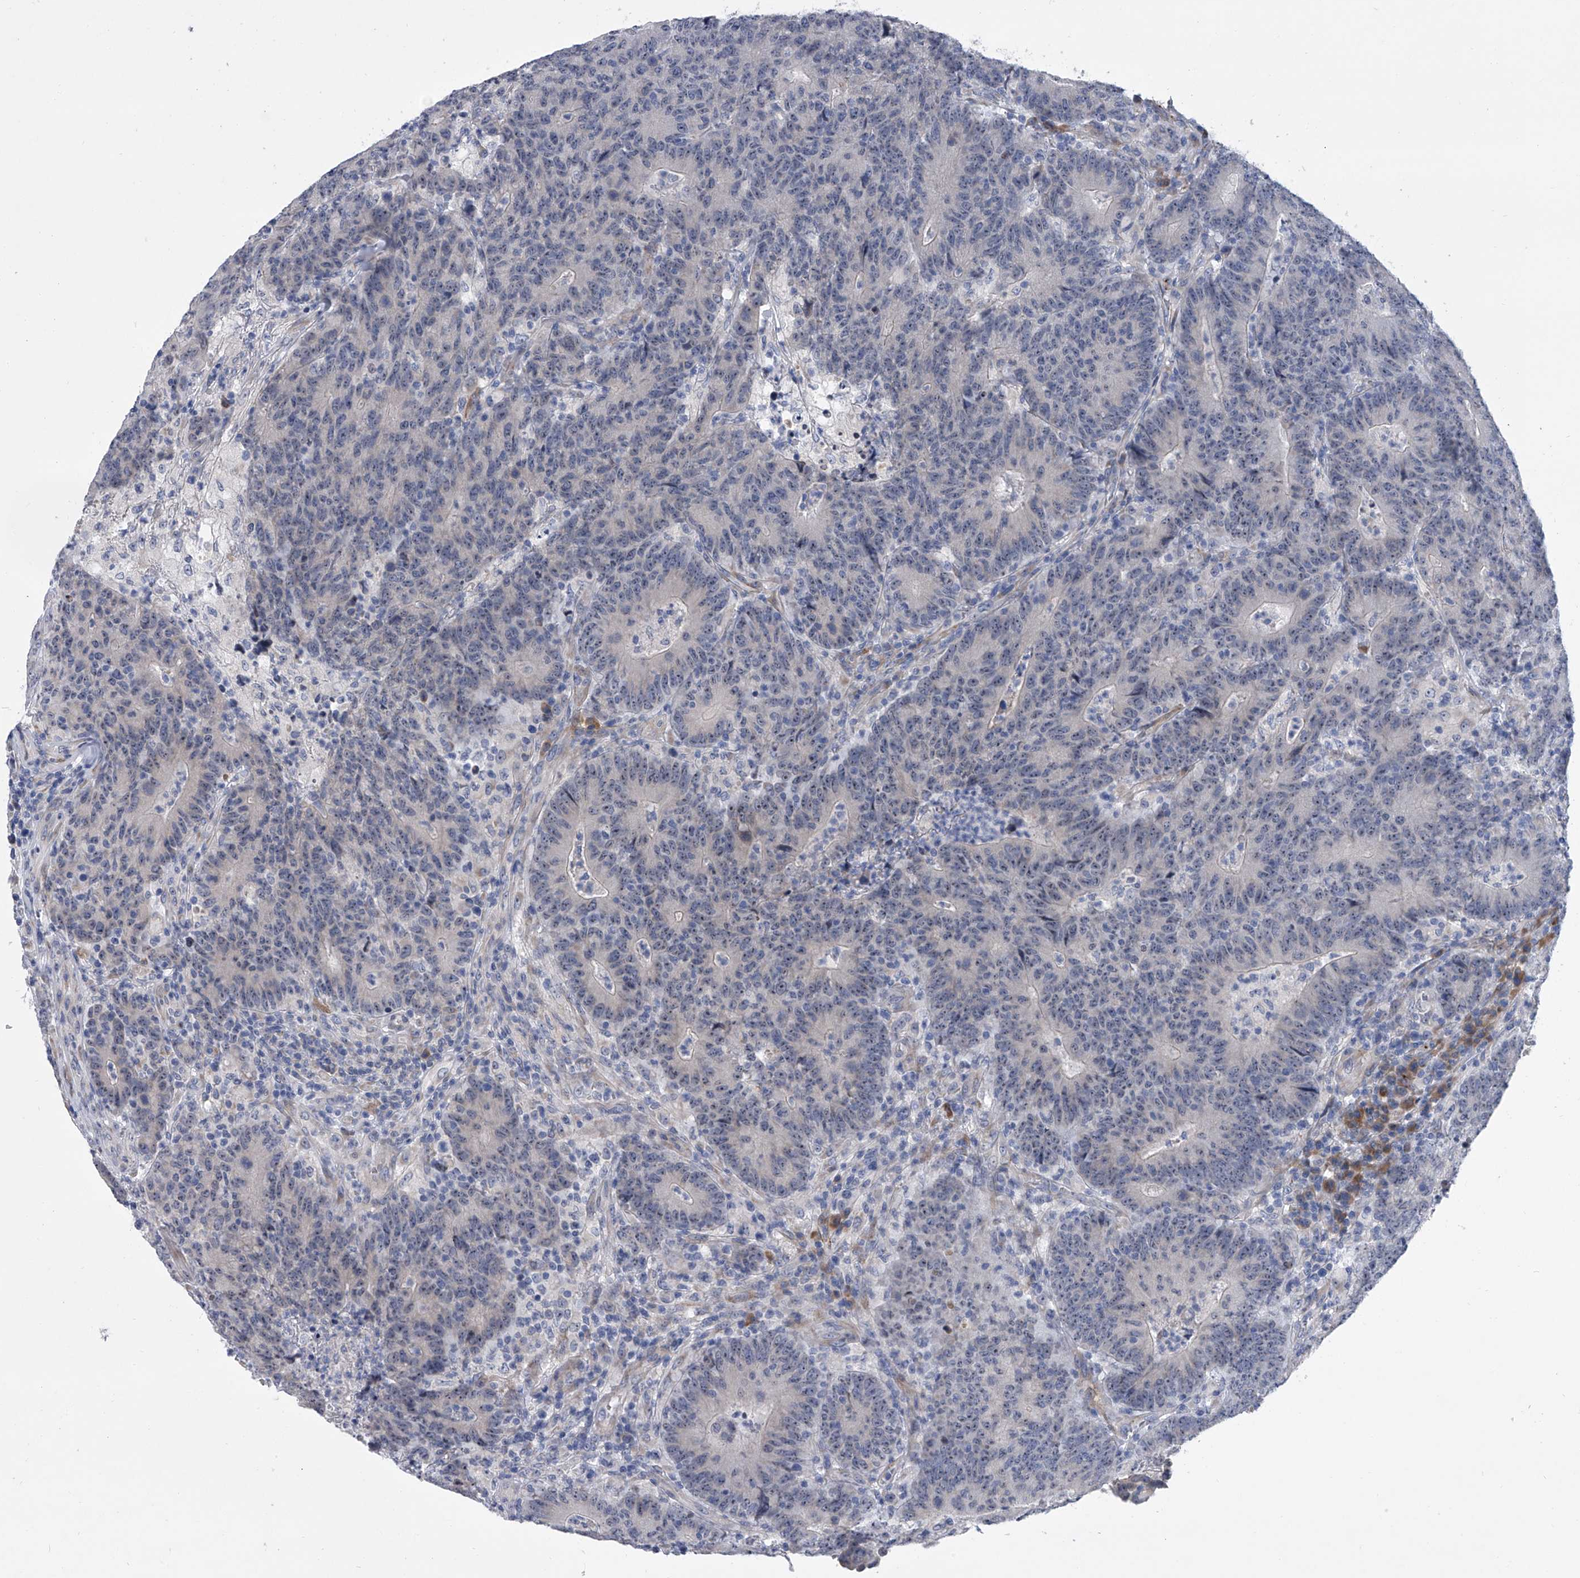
{"staining": {"intensity": "negative", "quantity": "none", "location": "none"}, "tissue": "colorectal cancer", "cell_type": "Tumor cells", "image_type": "cancer", "snomed": [{"axis": "morphology", "description": "Normal tissue, NOS"}, {"axis": "morphology", "description": "Adenocarcinoma, NOS"}, {"axis": "topography", "description": "Colon"}], "caption": "Tumor cells show no significant protein expression in colorectal cancer (adenocarcinoma).", "gene": "ALG14", "patient": {"sex": "female", "age": 75}}